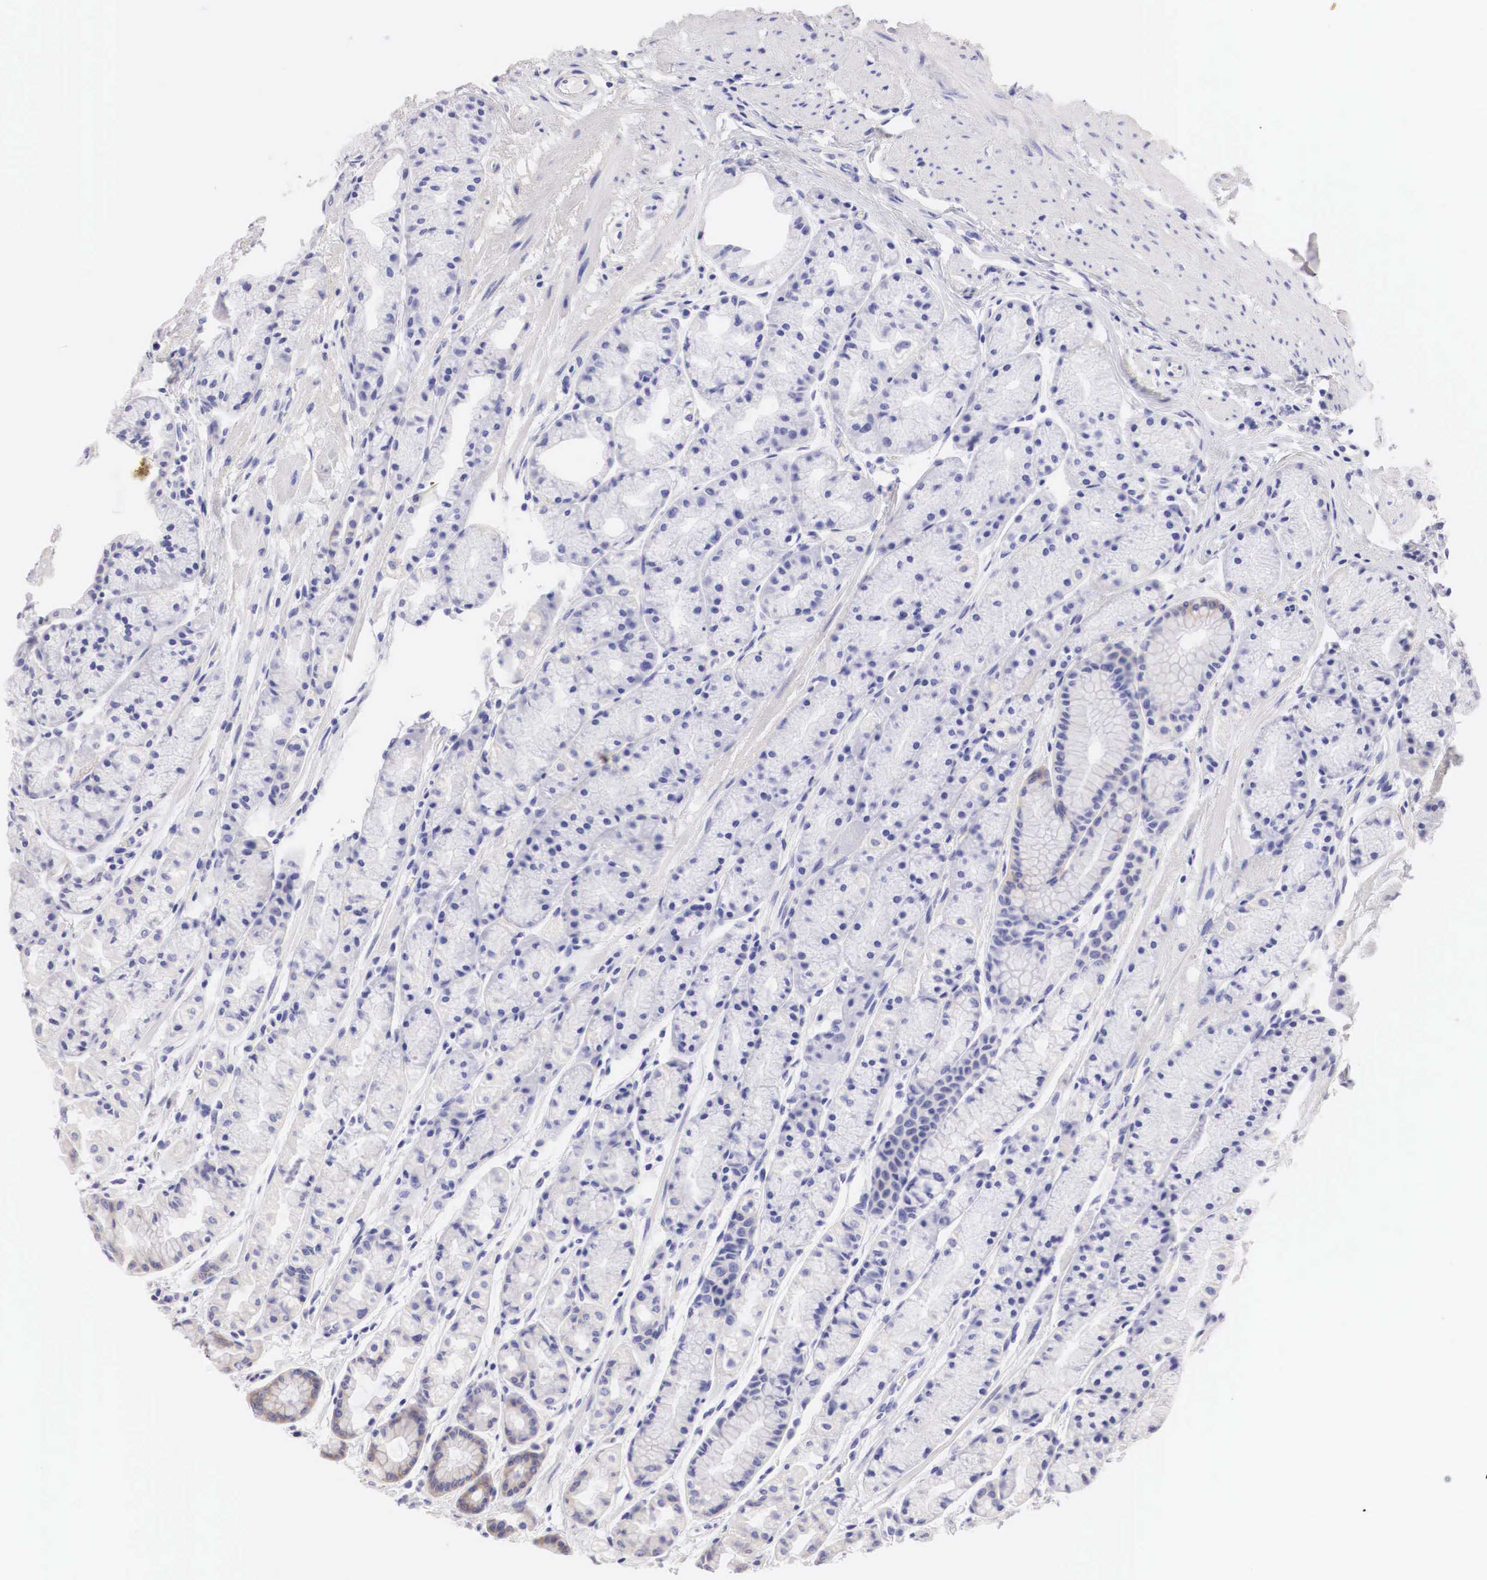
{"staining": {"intensity": "weak", "quantity": "<25%", "location": "cytoplasmic/membranous"}, "tissue": "stomach", "cell_type": "Glandular cells", "image_type": "normal", "snomed": [{"axis": "morphology", "description": "Normal tissue, NOS"}, {"axis": "topography", "description": "Stomach, upper"}], "caption": "Human stomach stained for a protein using IHC shows no expression in glandular cells.", "gene": "ERBB2", "patient": {"sex": "male", "age": 72}}